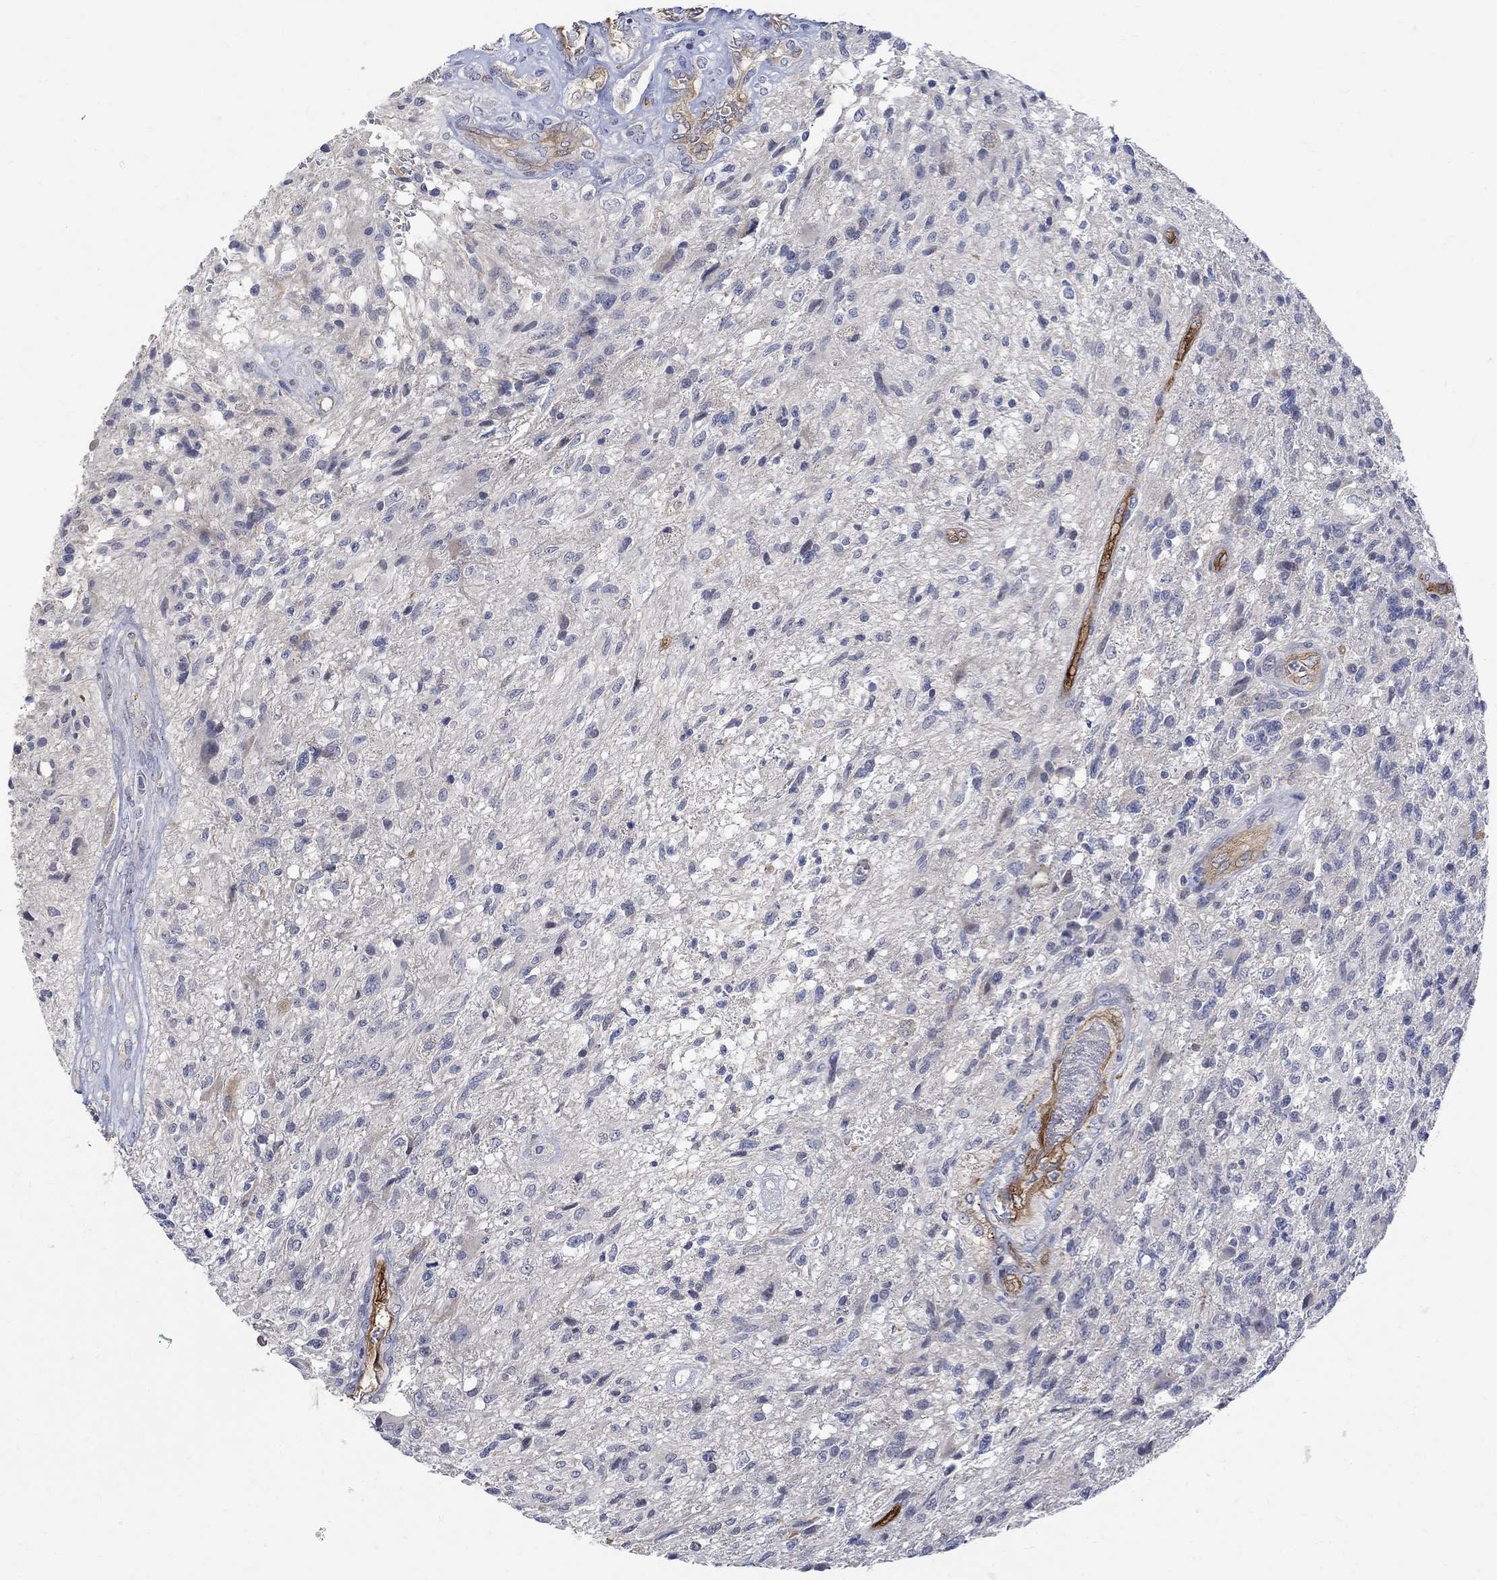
{"staining": {"intensity": "negative", "quantity": "none", "location": "none"}, "tissue": "glioma", "cell_type": "Tumor cells", "image_type": "cancer", "snomed": [{"axis": "morphology", "description": "Glioma, malignant, High grade"}, {"axis": "topography", "description": "Brain"}], "caption": "A micrograph of malignant high-grade glioma stained for a protein shows no brown staining in tumor cells. Nuclei are stained in blue.", "gene": "TGM2", "patient": {"sex": "male", "age": 56}}